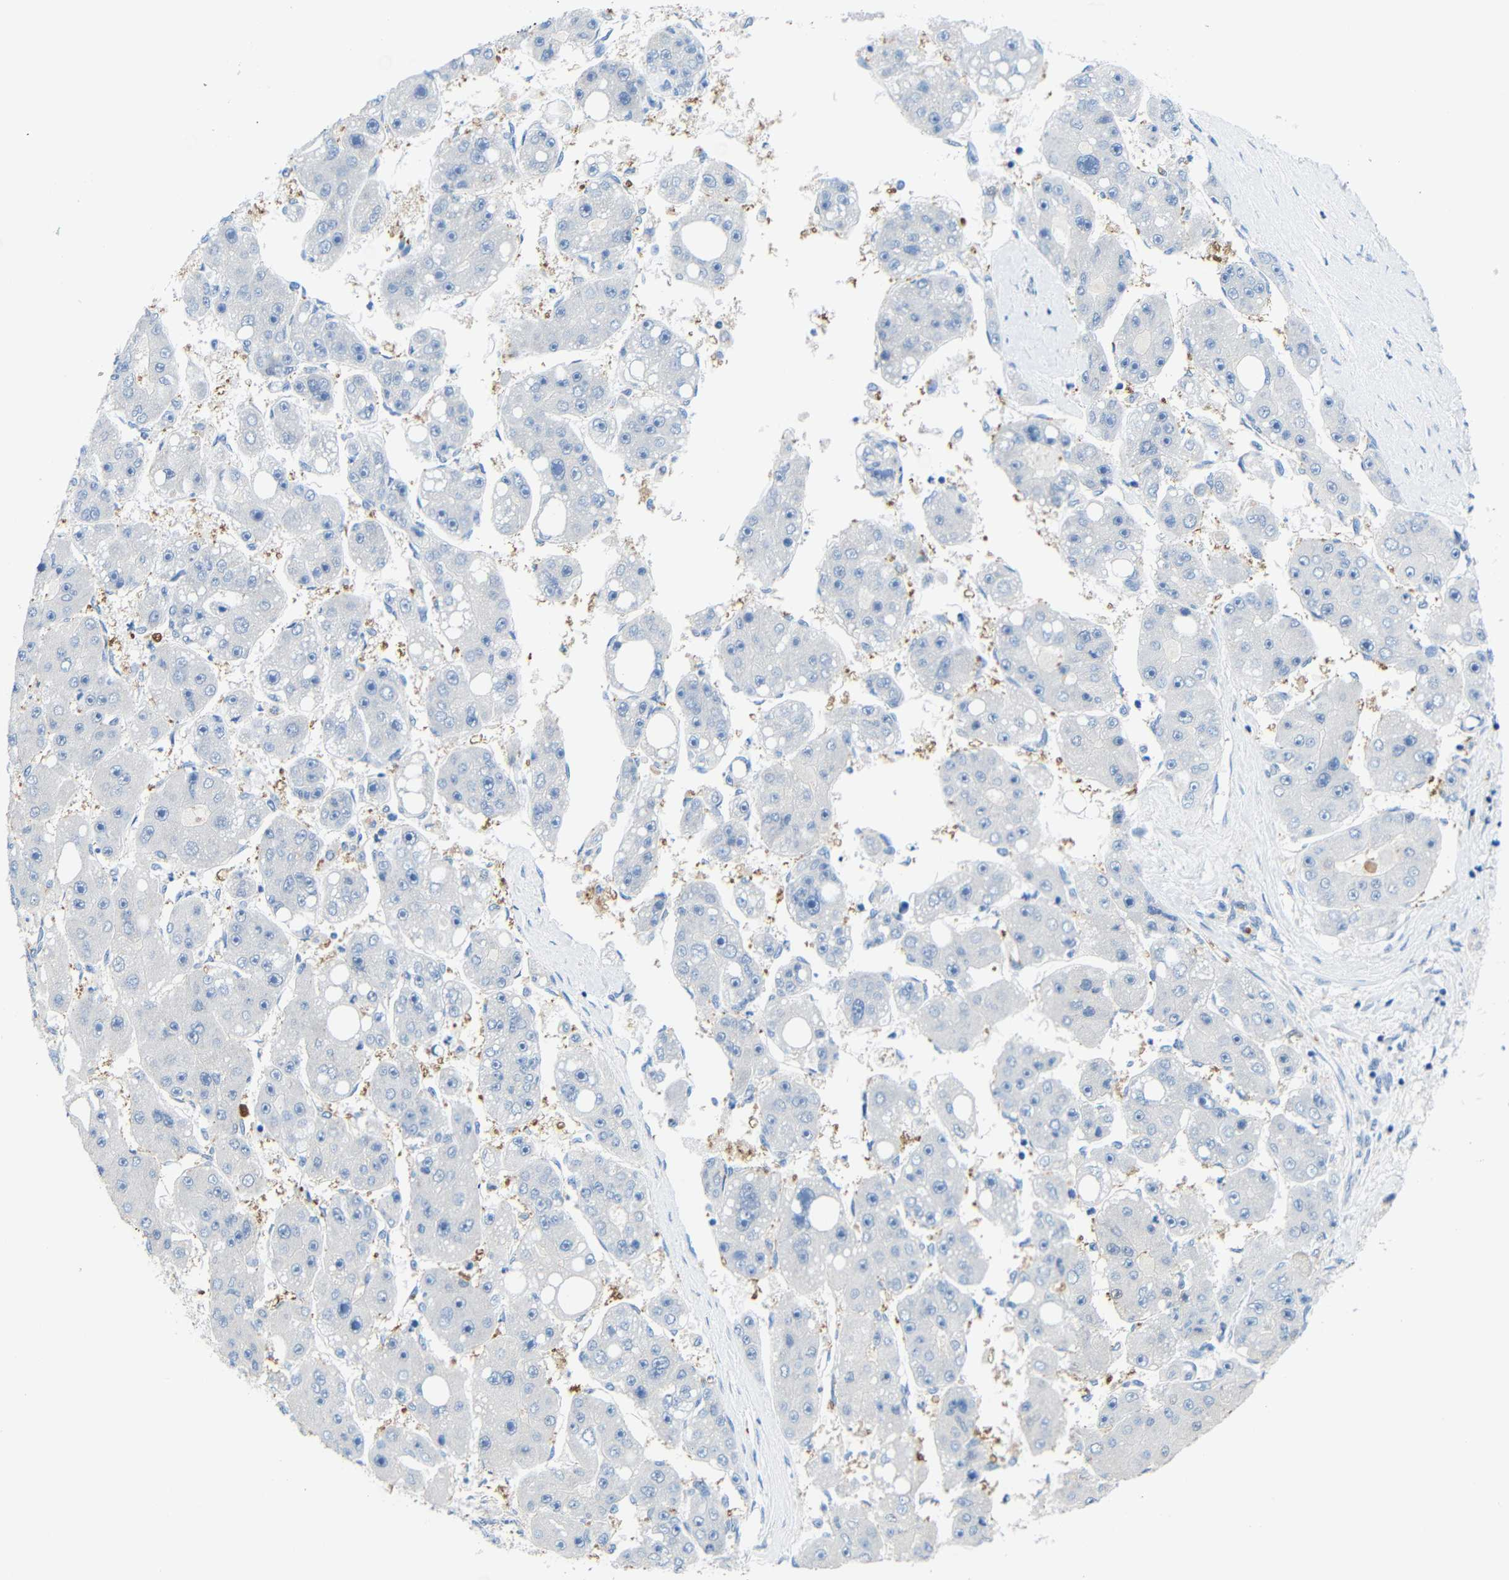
{"staining": {"intensity": "negative", "quantity": "none", "location": "none"}, "tissue": "liver cancer", "cell_type": "Tumor cells", "image_type": "cancer", "snomed": [{"axis": "morphology", "description": "Carcinoma, Hepatocellular, NOS"}, {"axis": "topography", "description": "Liver"}], "caption": "An IHC histopathology image of liver hepatocellular carcinoma is shown. There is no staining in tumor cells of liver hepatocellular carcinoma. (DAB IHC visualized using brightfield microscopy, high magnification).", "gene": "NEGR1", "patient": {"sex": "female", "age": 61}}